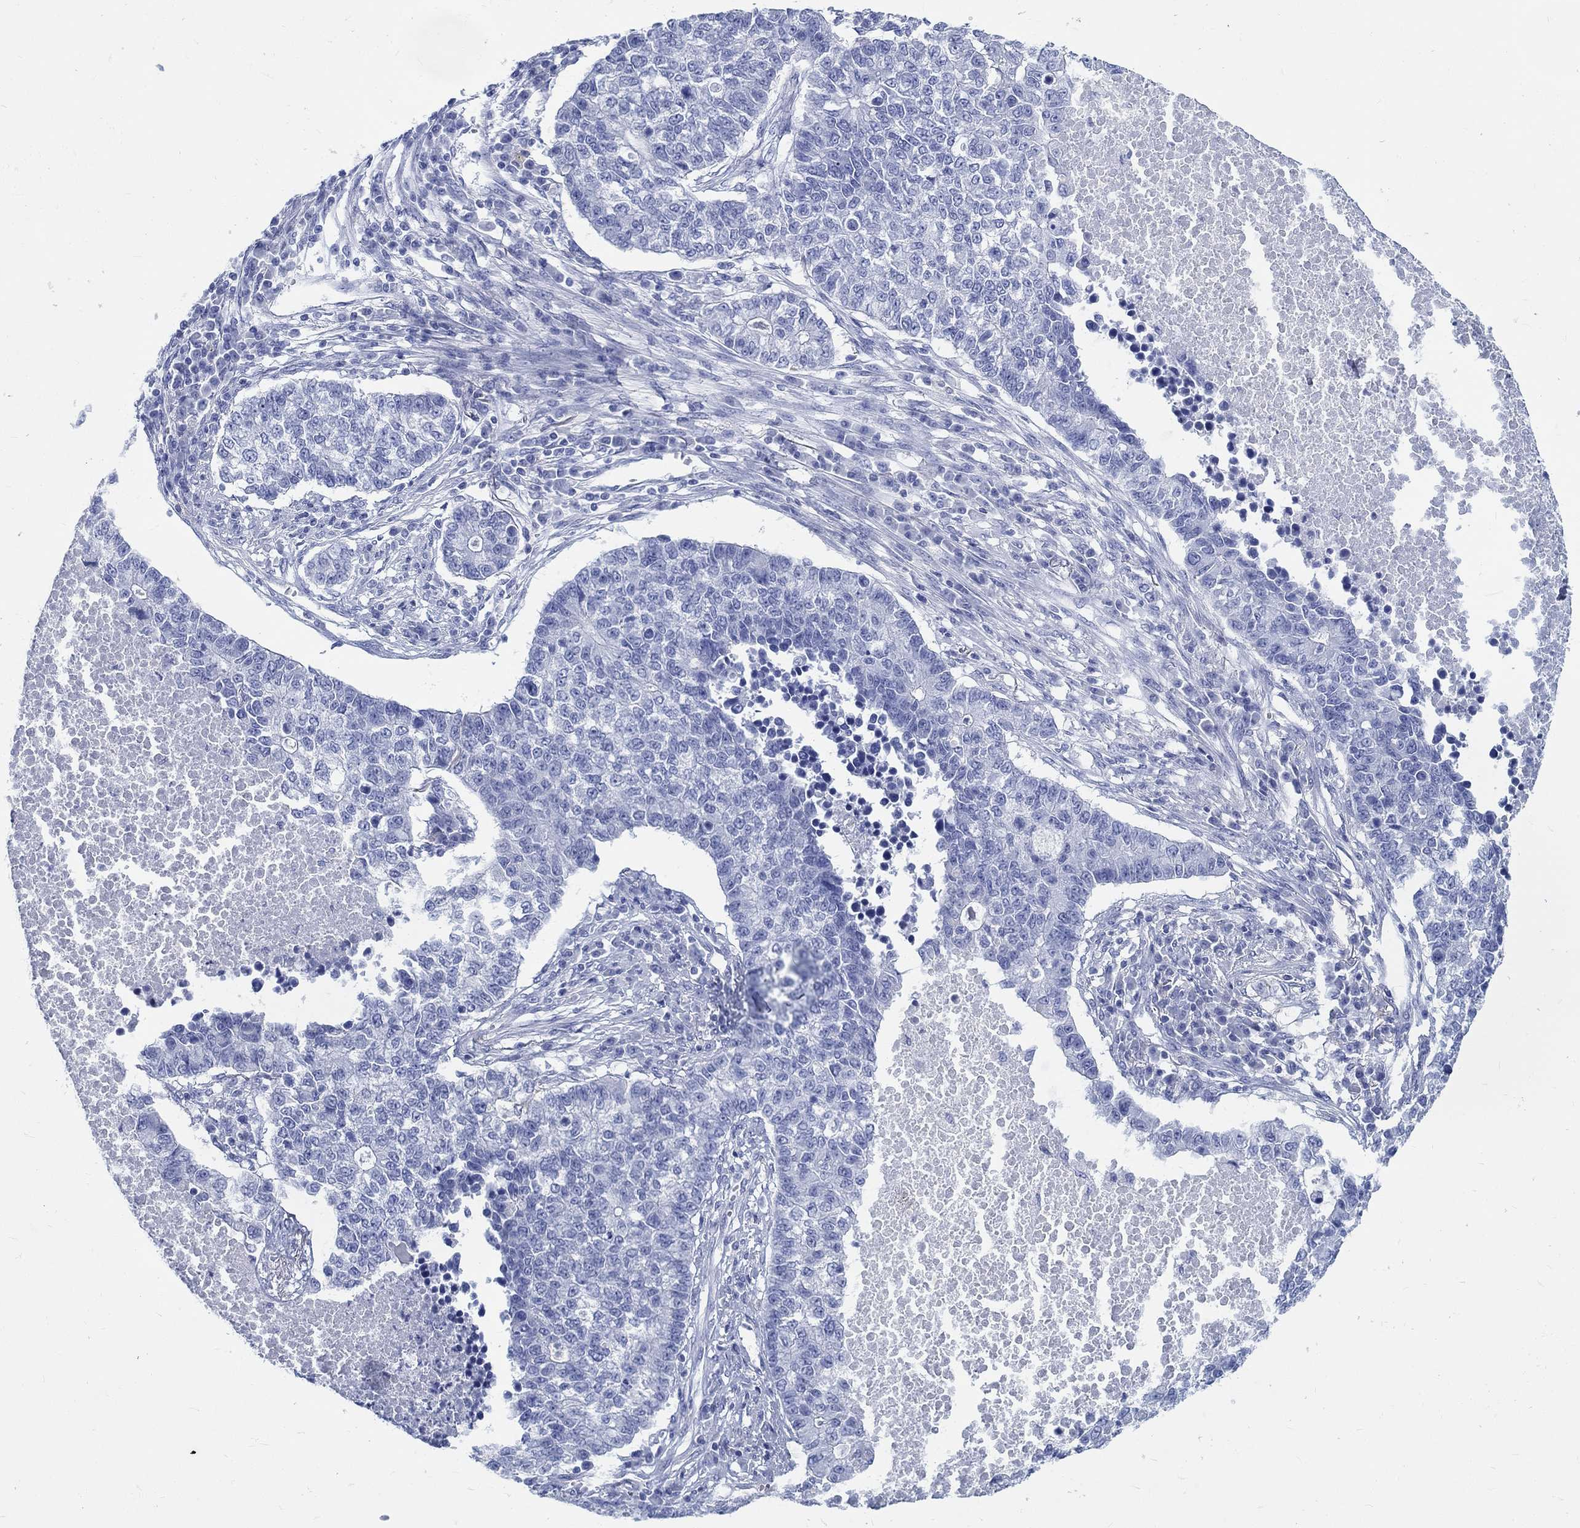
{"staining": {"intensity": "negative", "quantity": "none", "location": "none"}, "tissue": "lung cancer", "cell_type": "Tumor cells", "image_type": "cancer", "snomed": [{"axis": "morphology", "description": "Adenocarcinoma, NOS"}, {"axis": "topography", "description": "Lung"}], "caption": "This is an immunohistochemistry image of human lung adenocarcinoma. There is no expression in tumor cells.", "gene": "FBXO2", "patient": {"sex": "male", "age": 57}}